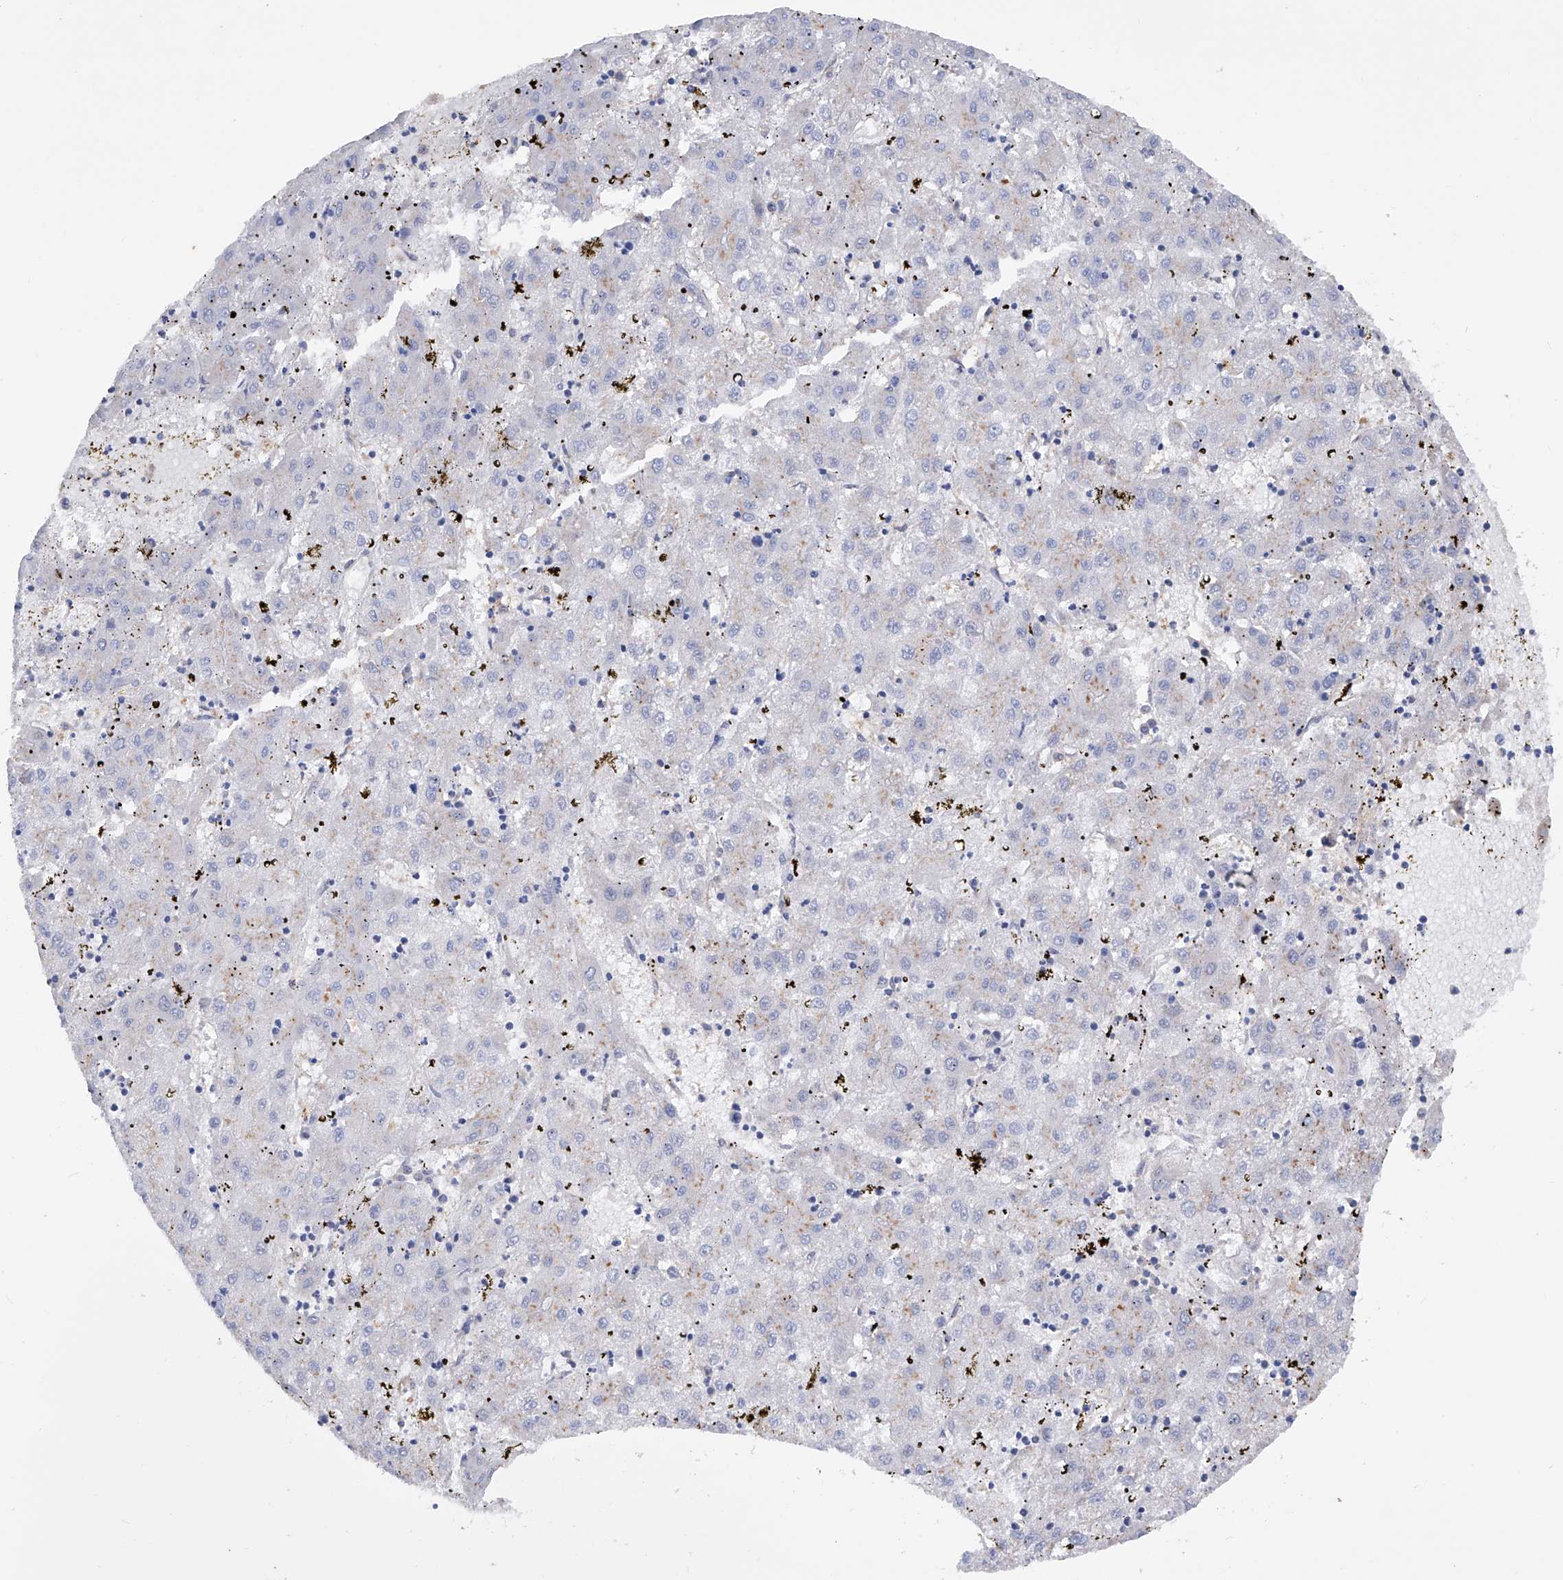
{"staining": {"intensity": "negative", "quantity": "none", "location": "none"}, "tissue": "liver cancer", "cell_type": "Tumor cells", "image_type": "cancer", "snomed": [{"axis": "morphology", "description": "Carcinoma, Hepatocellular, NOS"}, {"axis": "topography", "description": "Liver"}], "caption": "IHC histopathology image of neoplastic tissue: liver cancer stained with DAB (3,3'-diaminobenzidine) shows no significant protein staining in tumor cells.", "gene": "SPATA20", "patient": {"sex": "male", "age": 72}}